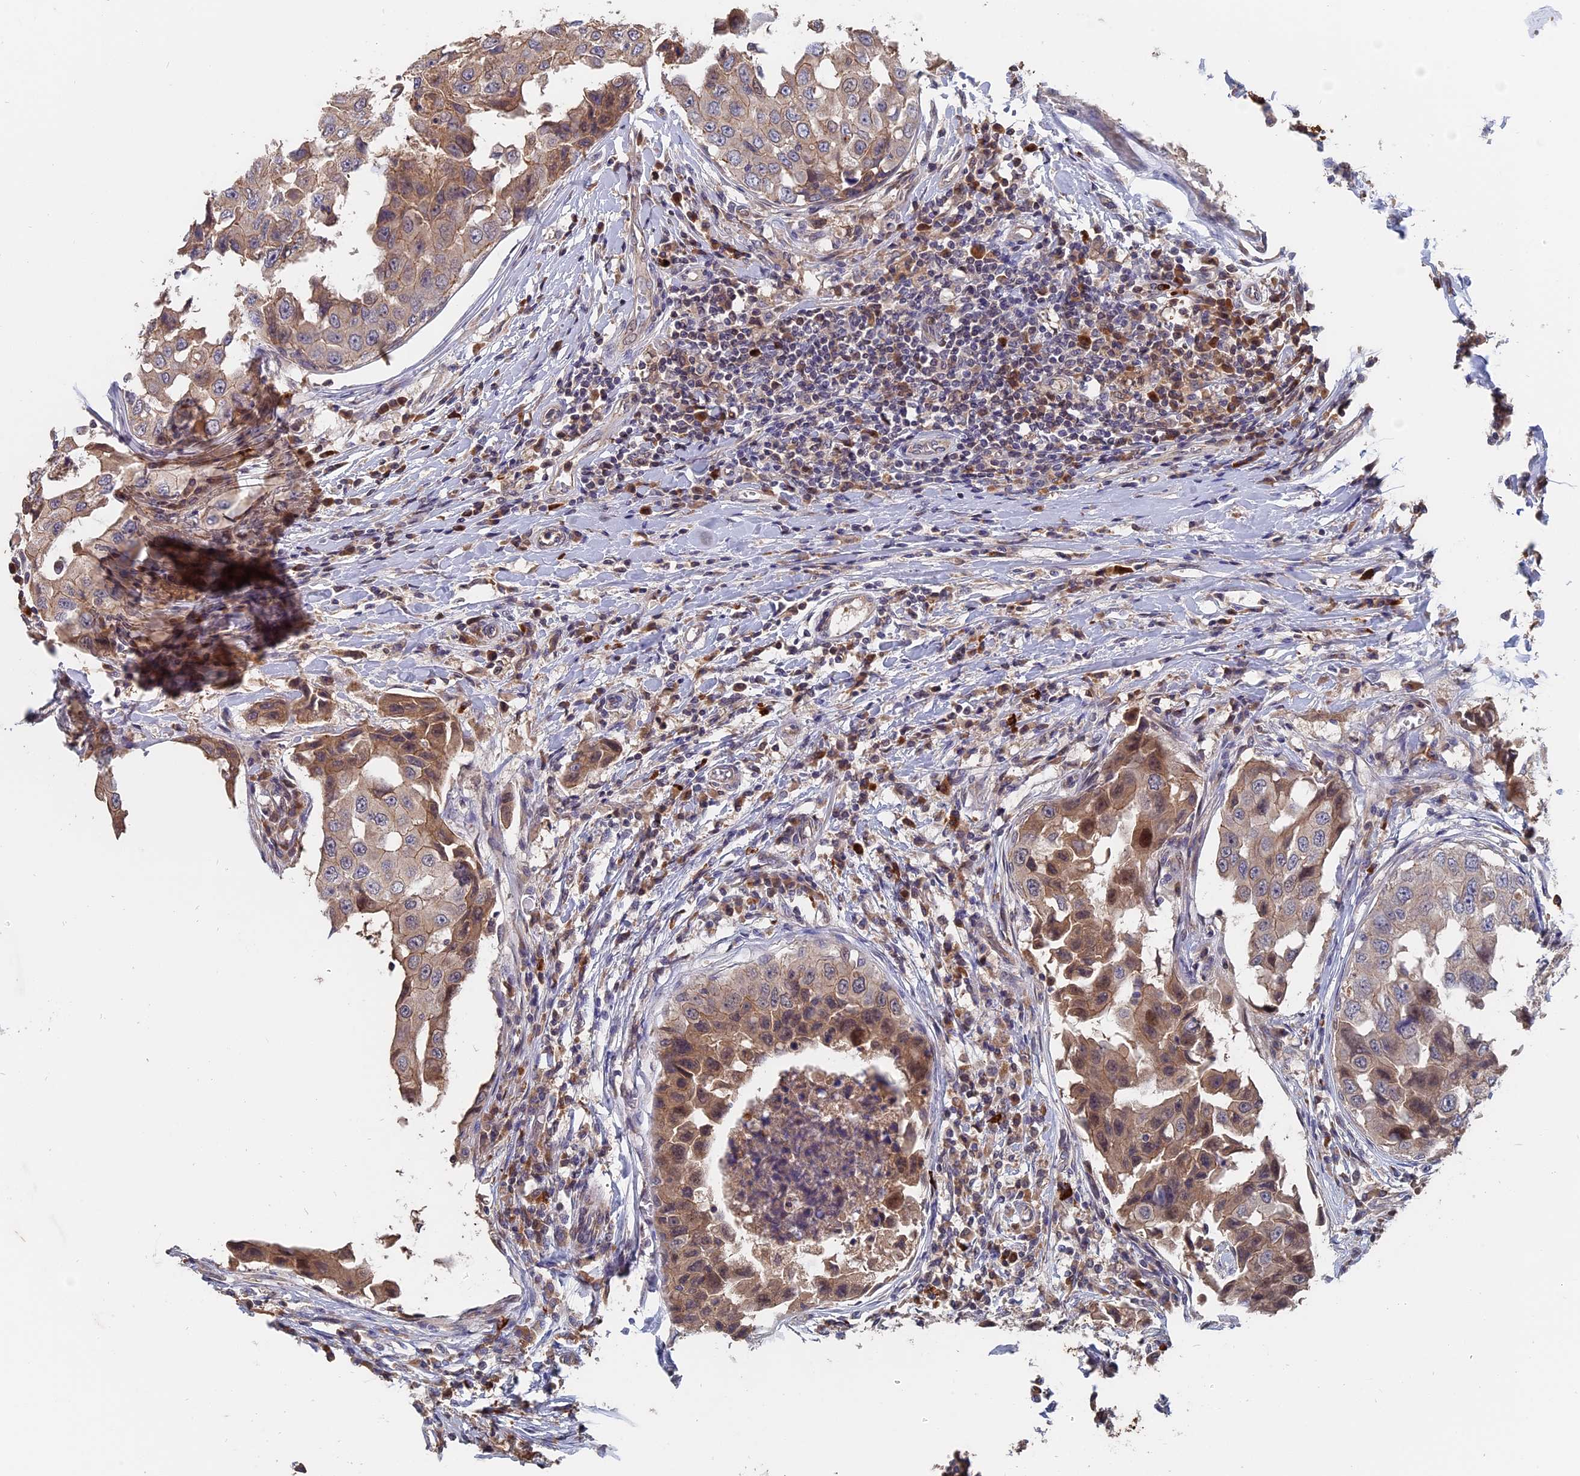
{"staining": {"intensity": "moderate", "quantity": "25%-75%", "location": "cytoplasmic/membranous,nuclear"}, "tissue": "breast cancer", "cell_type": "Tumor cells", "image_type": "cancer", "snomed": [{"axis": "morphology", "description": "Duct carcinoma"}, {"axis": "topography", "description": "Breast"}], "caption": "The immunohistochemical stain labels moderate cytoplasmic/membranous and nuclear staining in tumor cells of infiltrating ductal carcinoma (breast) tissue.", "gene": "SLC33A1", "patient": {"sex": "female", "age": 27}}